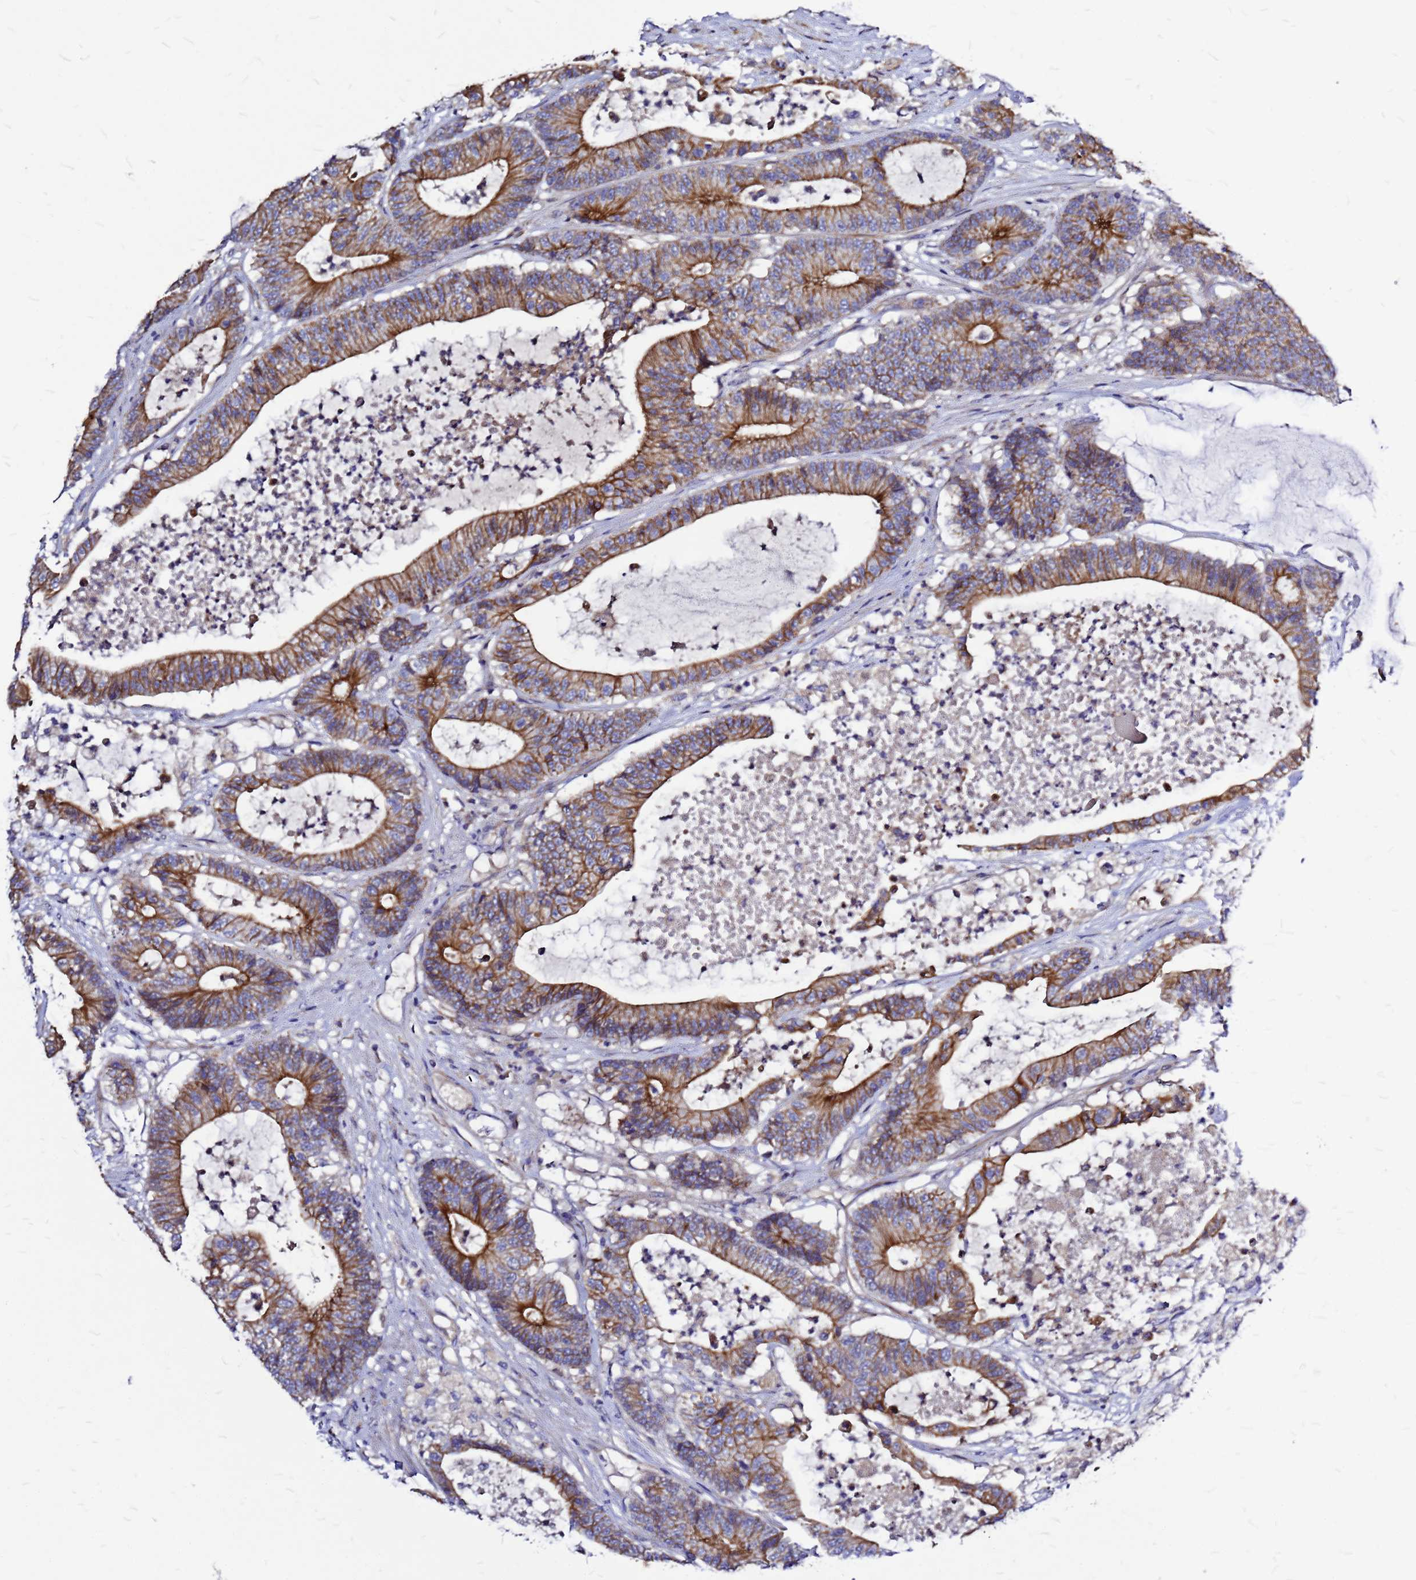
{"staining": {"intensity": "strong", "quantity": ">75%", "location": "cytoplasmic/membranous"}, "tissue": "colorectal cancer", "cell_type": "Tumor cells", "image_type": "cancer", "snomed": [{"axis": "morphology", "description": "Adenocarcinoma, NOS"}, {"axis": "topography", "description": "Colon"}], "caption": "Human colorectal adenocarcinoma stained with a protein marker shows strong staining in tumor cells.", "gene": "FBXW5", "patient": {"sex": "female", "age": 84}}